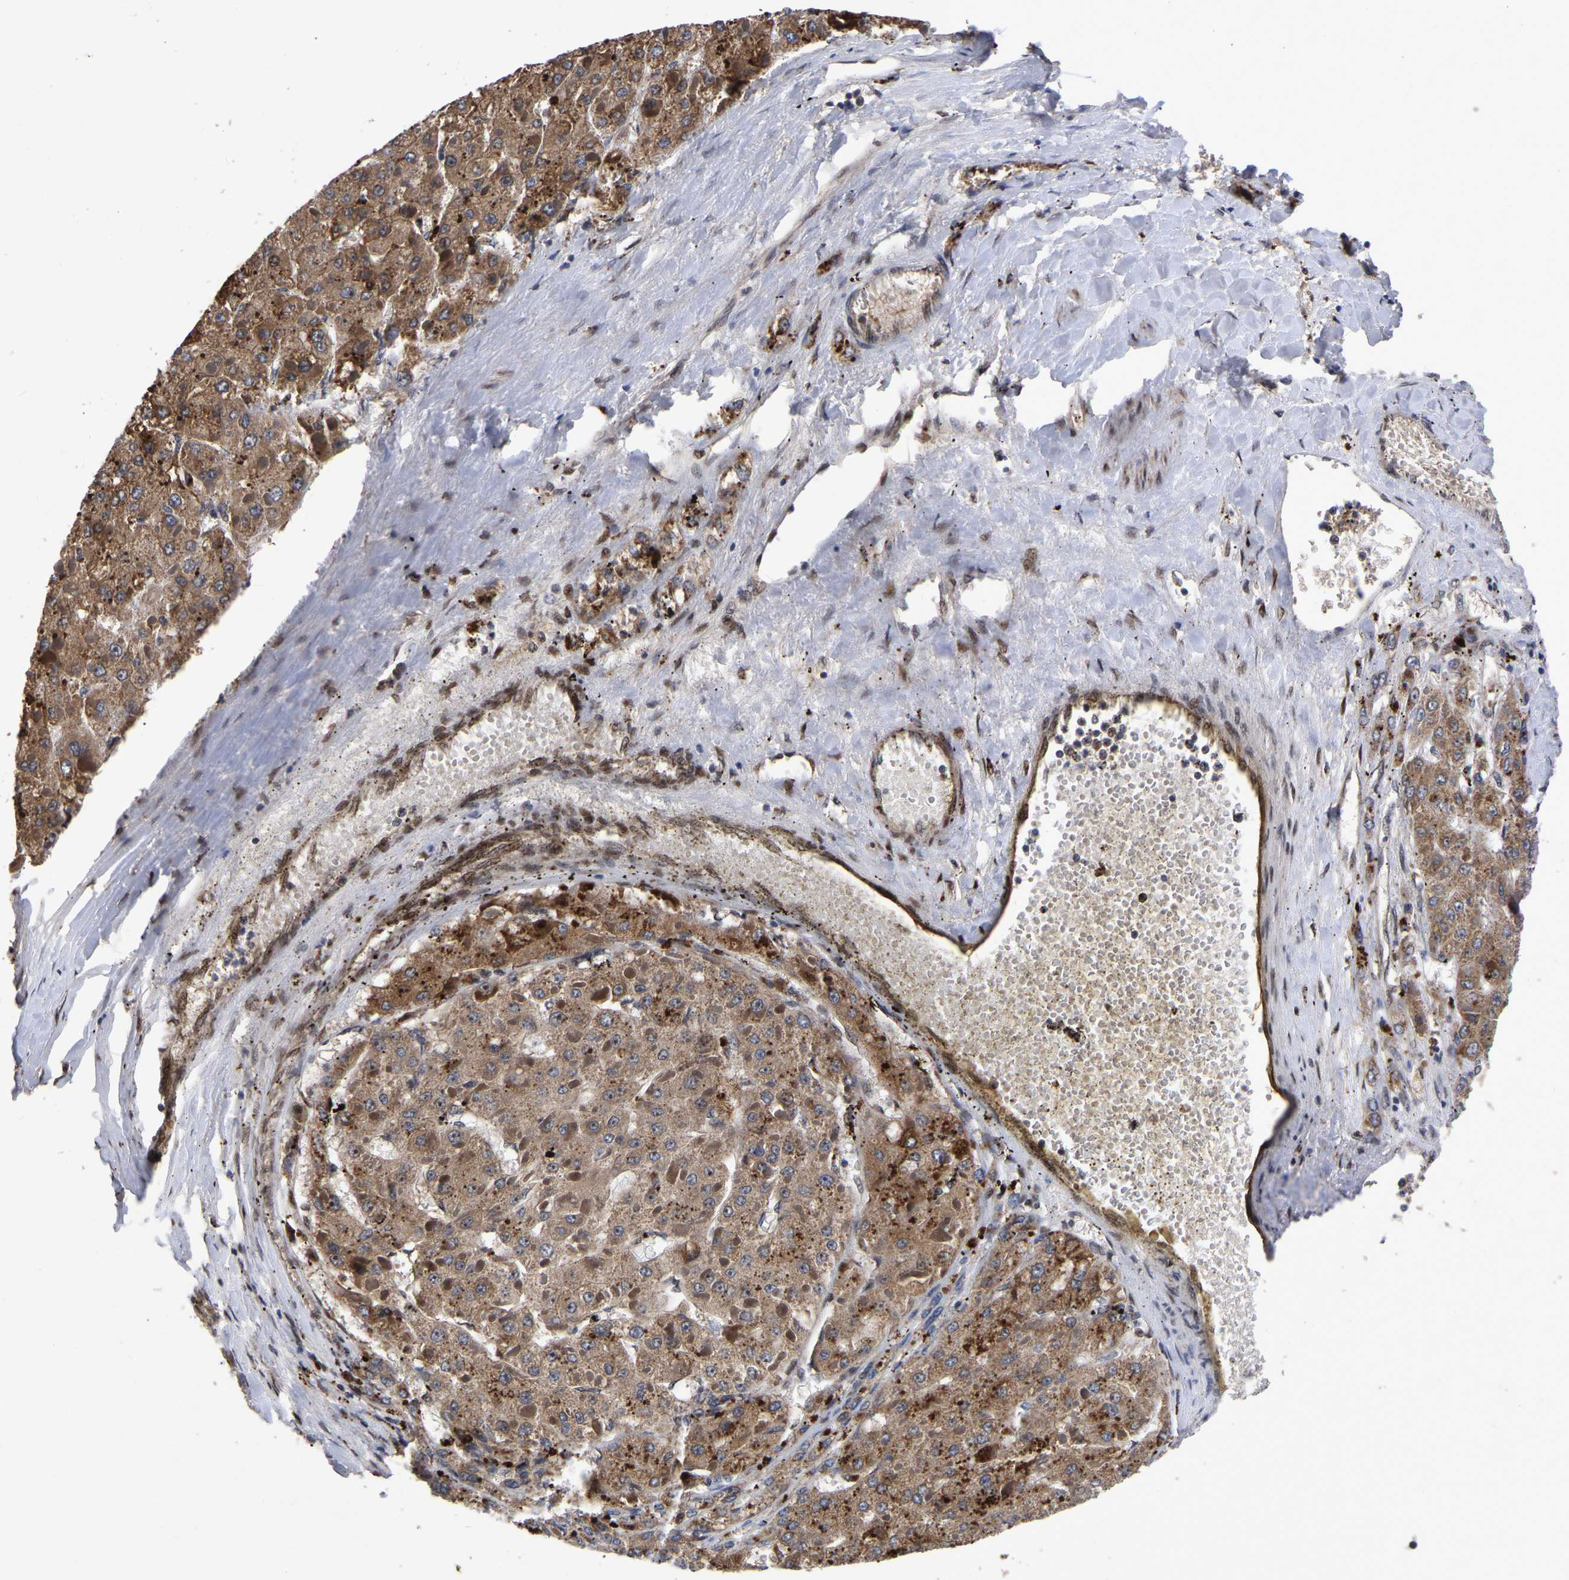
{"staining": {"intensity": "moderate", "quantity": ">75%", "location": "cytoplasmic/membranous"}, "tissue": "liver cancer", "cell_type": "Tumor cells", "image_type": "cancer", "snomed": [{"axis": "morphology", "description": "Carcinoma, Hepatocellular, NOS"}, {"axis": "topography", "description": "Liver"}], "caption": "Immunohistochemistry staining of liver cancer (hepatocellular carcinoma), which shows medium levels of moderate cytoplasmic/membranous staining in approximately >75% of tumor cells indicating moderate cytoplasmic/membranous protein staining. The staining was performed using DAB (brown) for protein detection and nuclei were counterstained in hematoxylin (blue).", "gene": "JUNB", "patient": {"sex": "female", "age": 73}}